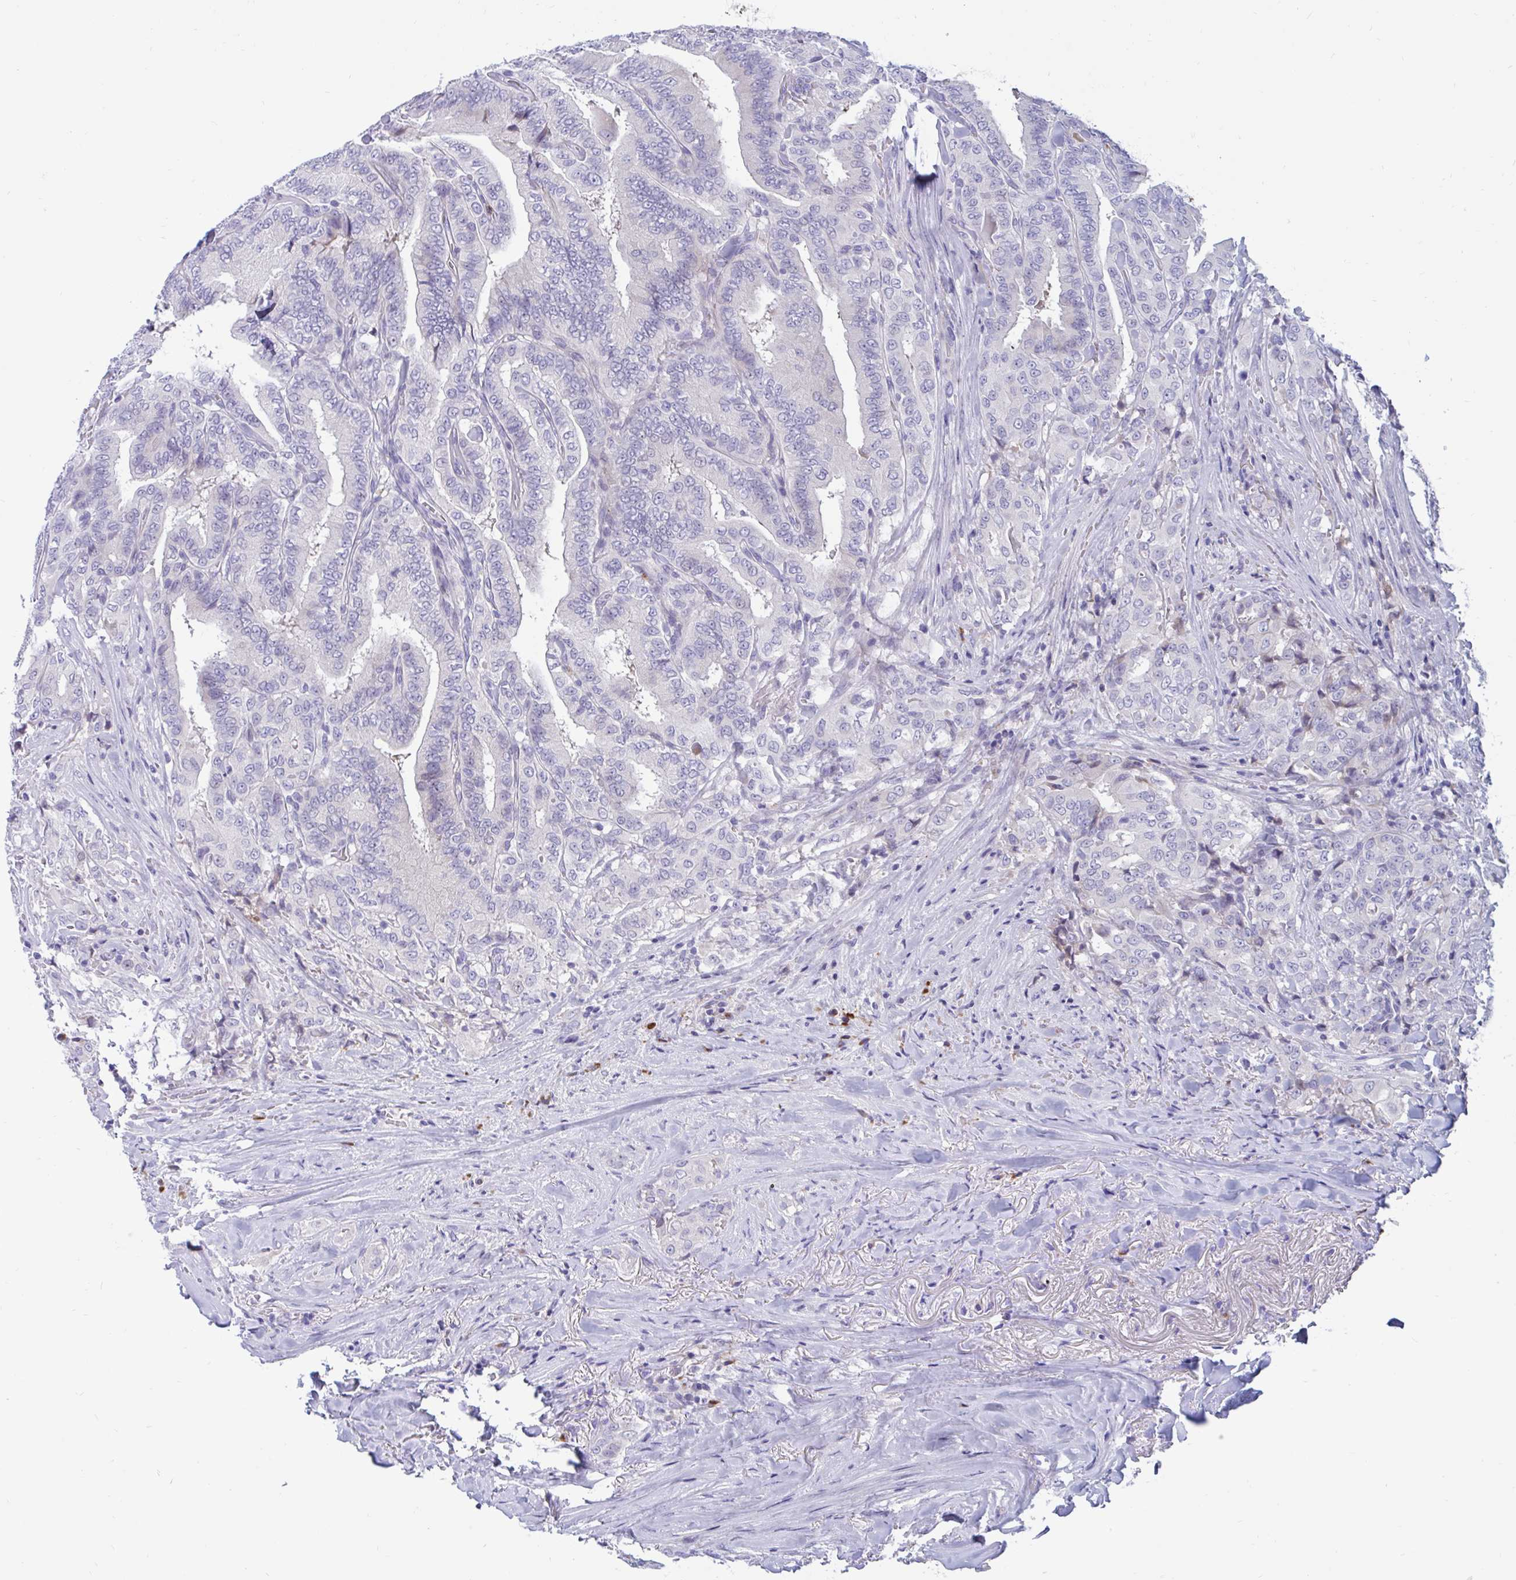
{"staining": {"intensity": "negative", "quantity": "none", "location": "none"}, "tissue": "thyroid cancer", "cell_type": "Tumor cells", "image_type": "cancer", "snomed": [{"axis": "morphology", "description": "Papillary adenocarcinoma, NOS"}, {"axis": "topography", "description": "Thyroid gland"}], "caption": "This is a photomicrograph of immunohistochemistry (IHC) staining of thyroid cancer (papillary adenocarcinoma), which shows no staining in tumor cells. Nuclei are stained in blue.", "gene": "FAM219B", "patient": {"sex": "male", "age": 61}}